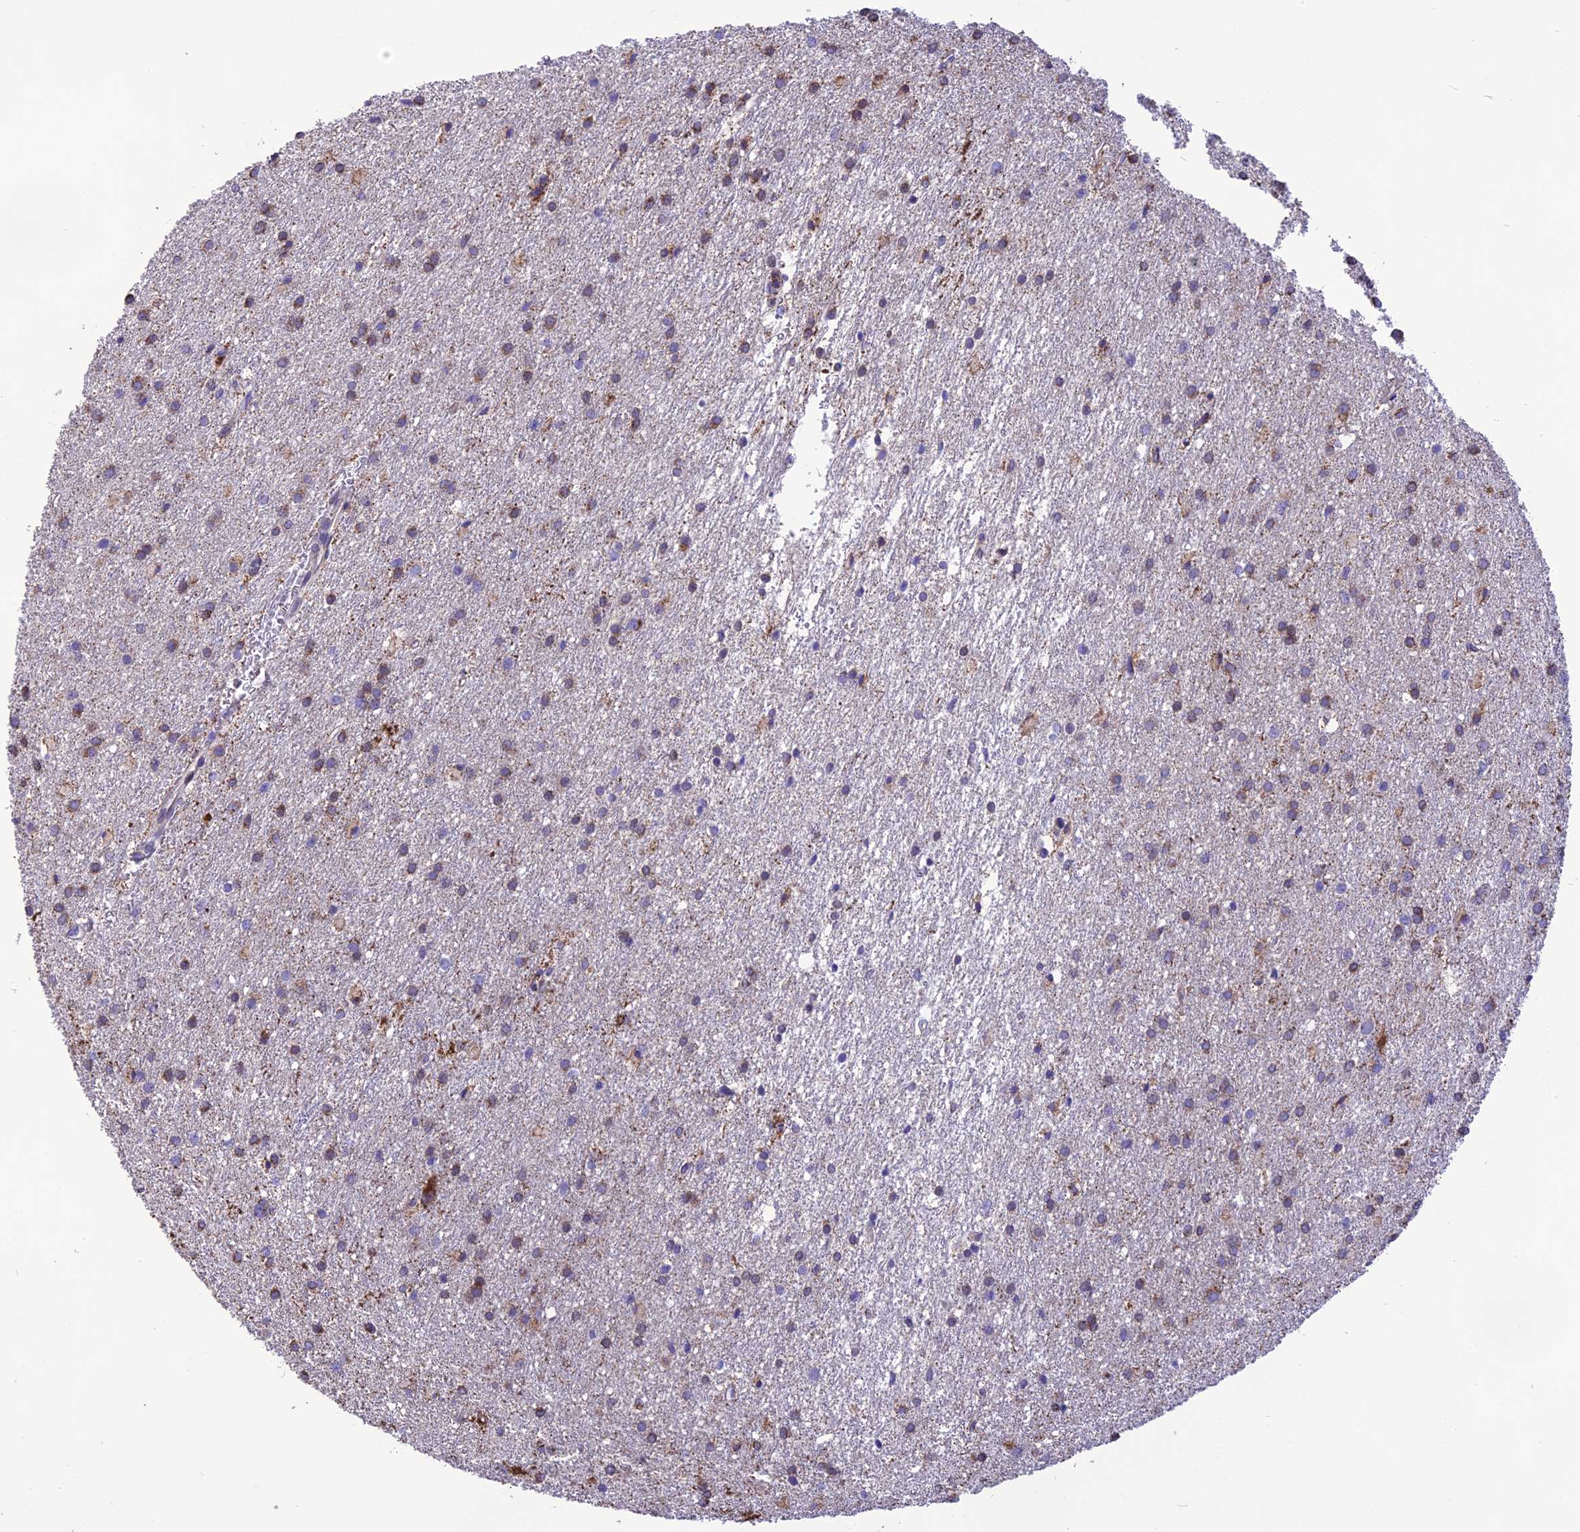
{"staining": {"intensity": "moderate", "quantity": "25%-75%", "location": "cytoplasmic/membranous"}, "tissue": "glioma", "cell_type": "Tumor cells", "image_type": "cancer", "snomed": [{"axis": "morphology", "description": "Glioma, malignant, High grade"}, {"axis": "topography", "description": "Brain"}], "caption": "Immunohistochemistry (IHC) photomicrograph of glioma stained for a protein (brown), which reveals medium levels of moderate cytoplasmic/membranous expression in about 25%-75% of tumor cells.", "gene": "DOC2B", "patient": {"sex": "female", "age": 50}}